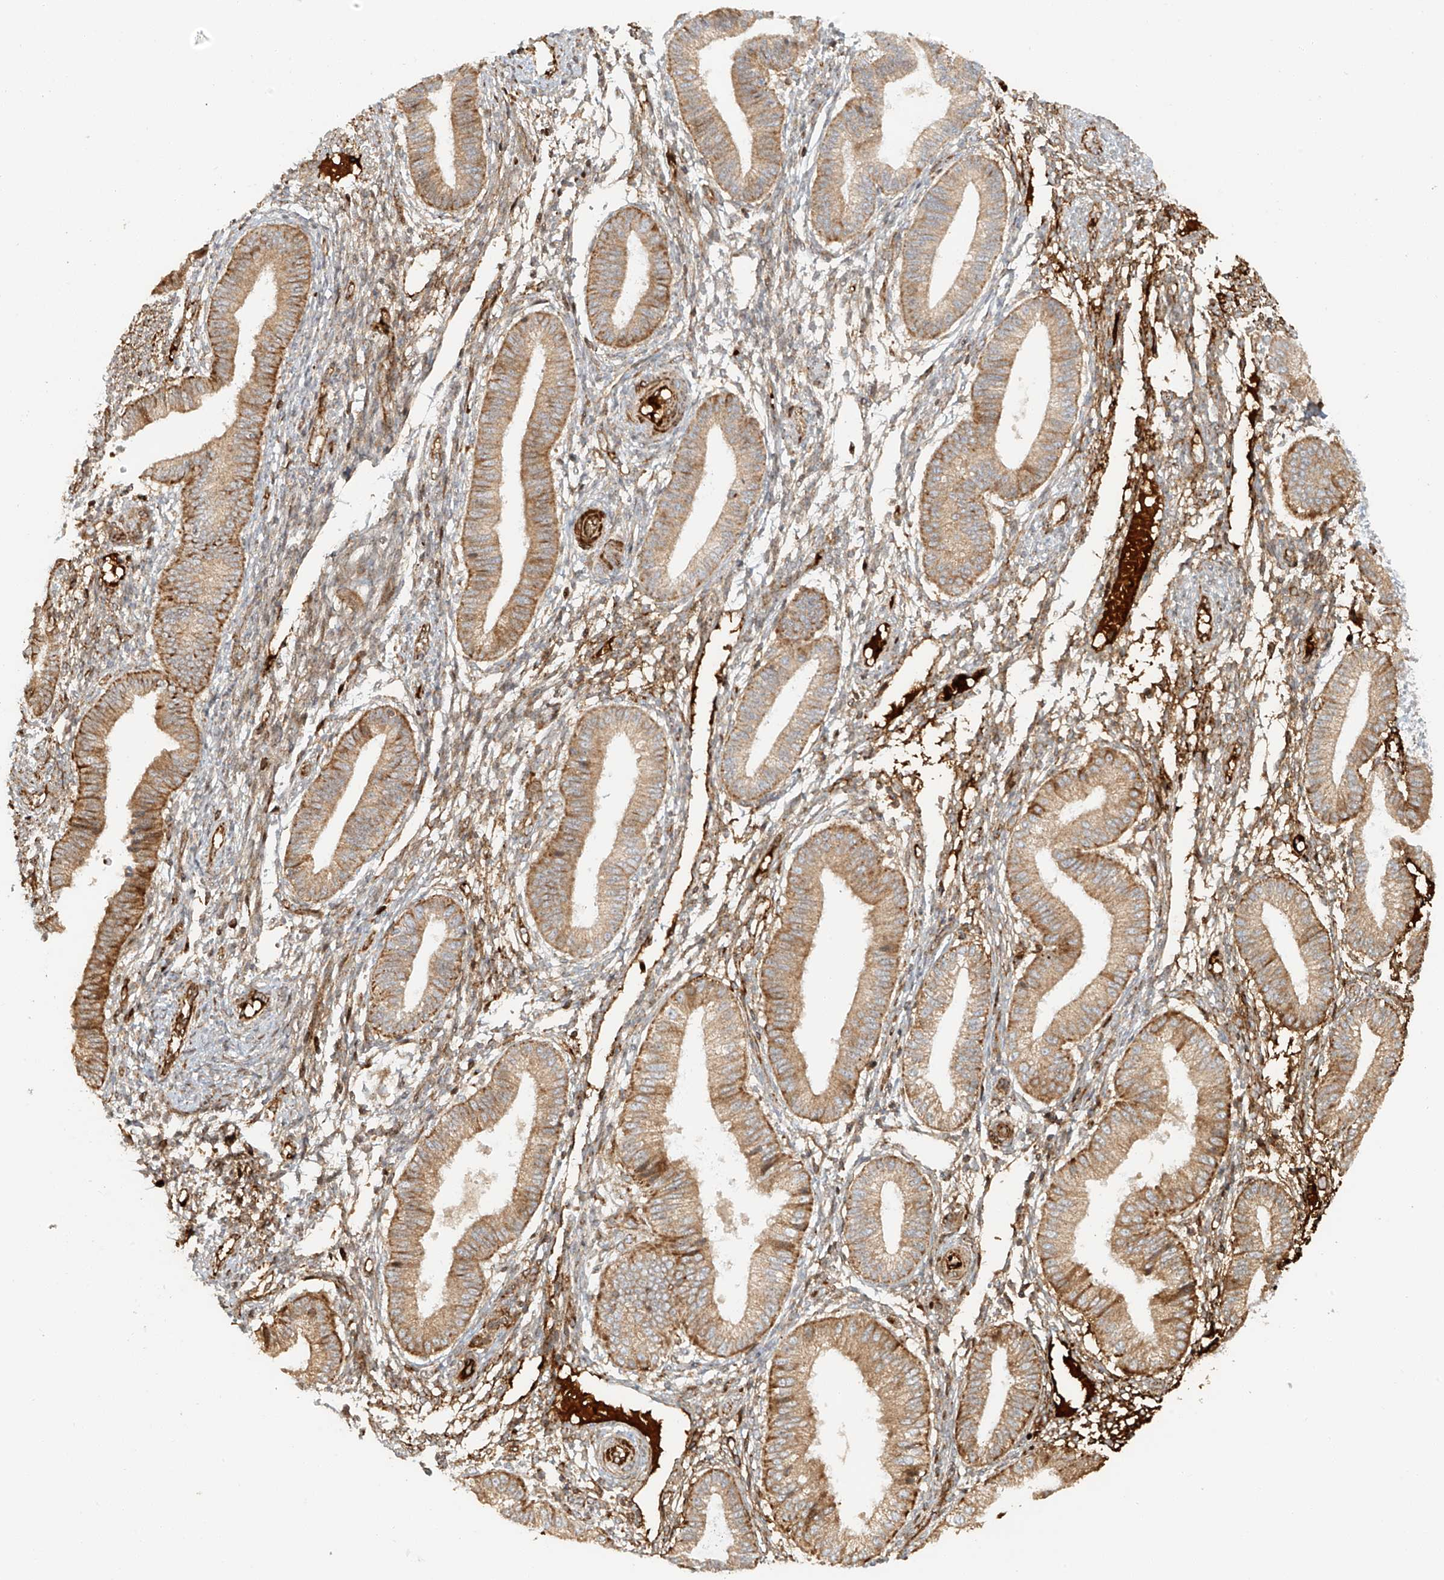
{"staining": {"intensity": "moderate", "quantity": "<25%", "location": "cytoplasmic/membranous"}, "tissue": "endometrium", "cell_type": "Cells in endometrial stroma", "image_type": "normal", "snomed": [{"axis": "morphology", "description": "Normal tissue, NOS"}, {"axis": "topography", "description": "Endometrium"}], "caption": "DAB immunohistochemical staining of benign endometrium reveals moderate cytoplasmic/membranous protein expression in about <25% of cells in endometrial stroma. (Brightfield microscopy of DAB IHC at high magnification).", "gene": "MIPEP", "patient": {"sex": "female", "age": 39}}